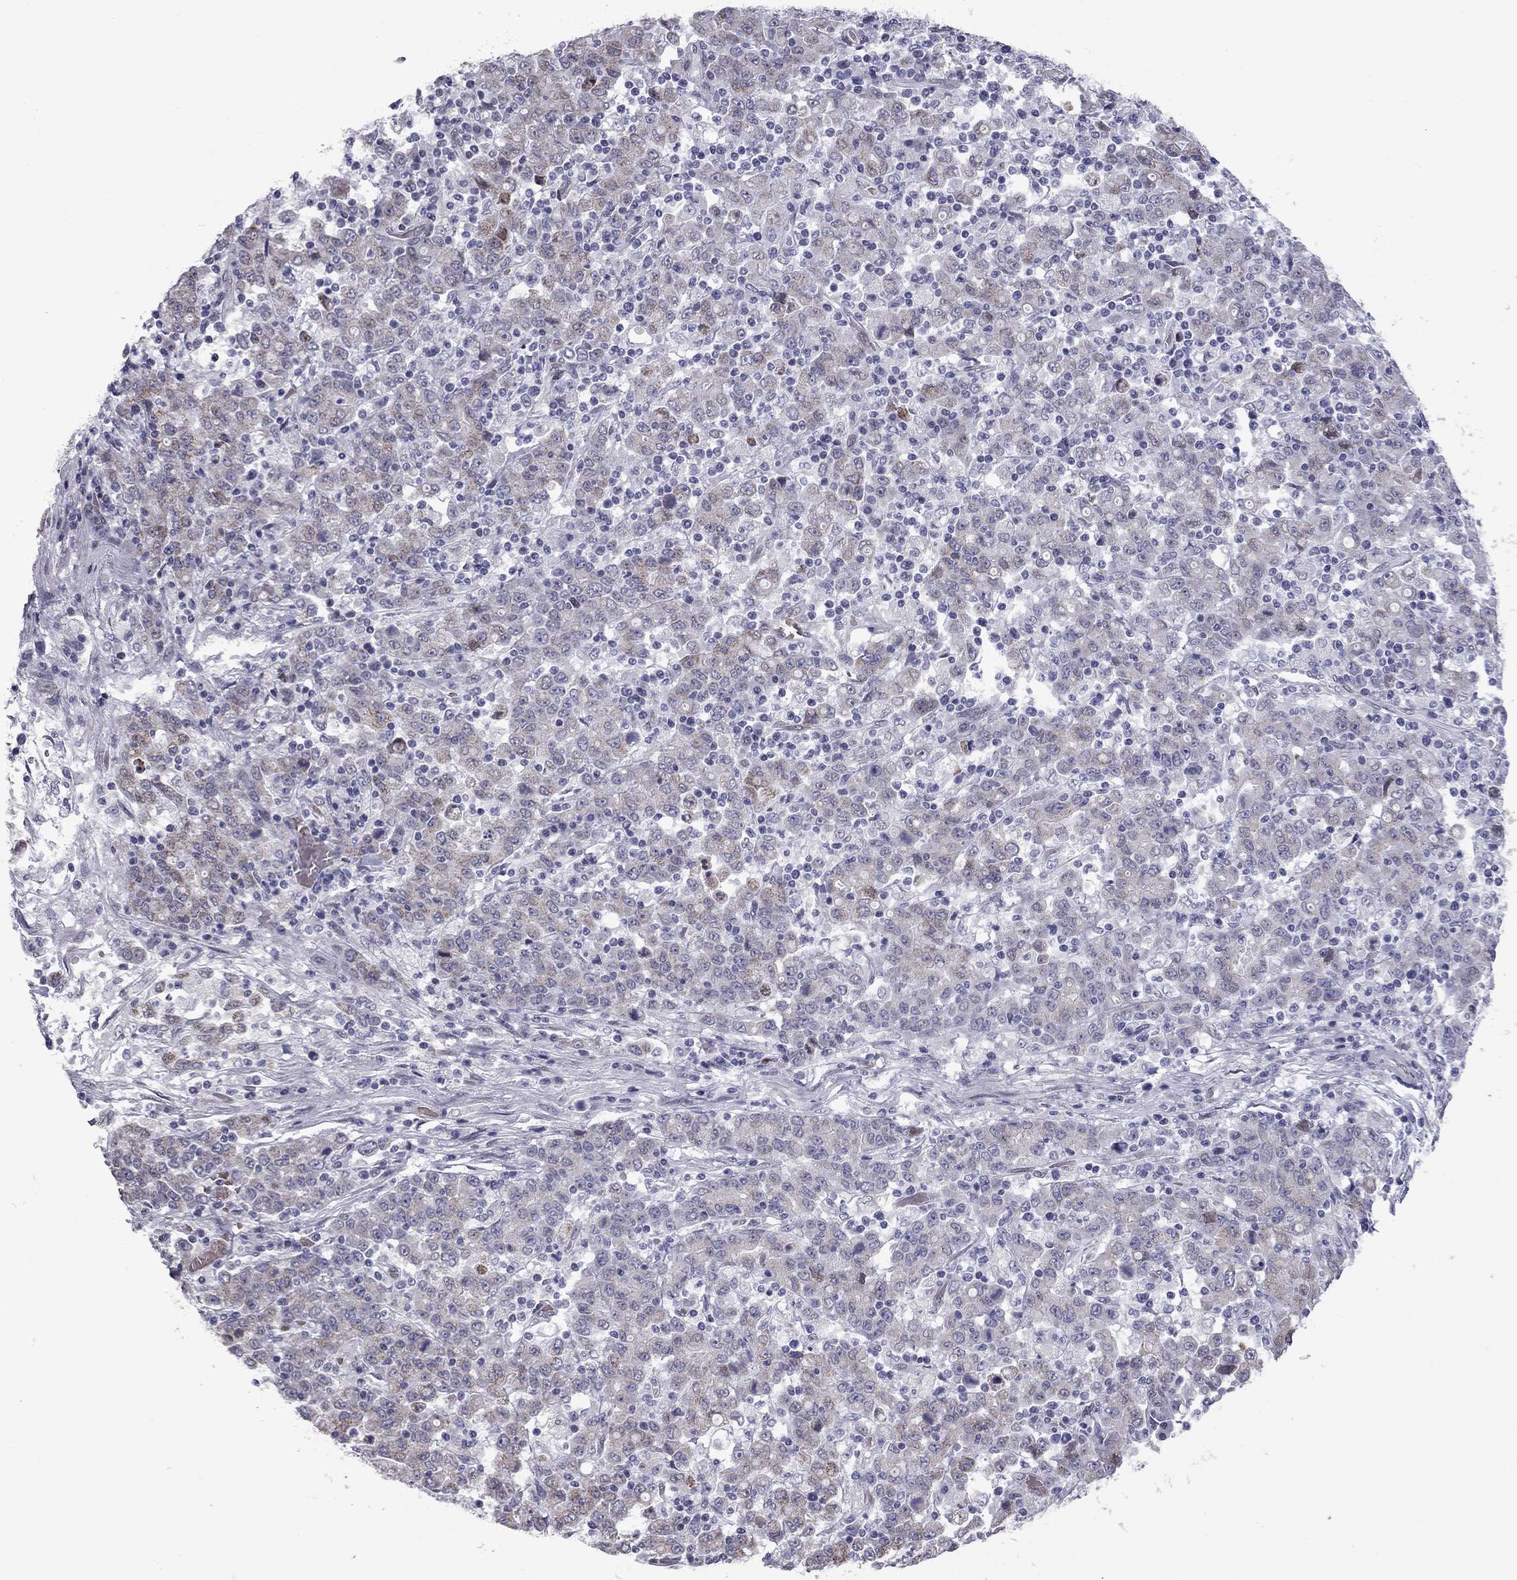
{"staining": {"intensity": "weak", "quantity": "<25%", "location": "cytoplasmic/membranous"}, "tissue": "stomach cancer", "cell_type": "Tumor cells", "image_type": "cancer", "snomed": [{"axis": "morphology", "description": "Adenocarcinoma, NOS"}, {"axis": "topography", "description": "Stomach, upper"}], "caption": "This is a micrograph of immunohistochemistry staining of stomach adenocarcinoma, which shows no staining in tumor cells.", "gene": "CLTCL1", "patient": {"sex": "male", "age": 69}}